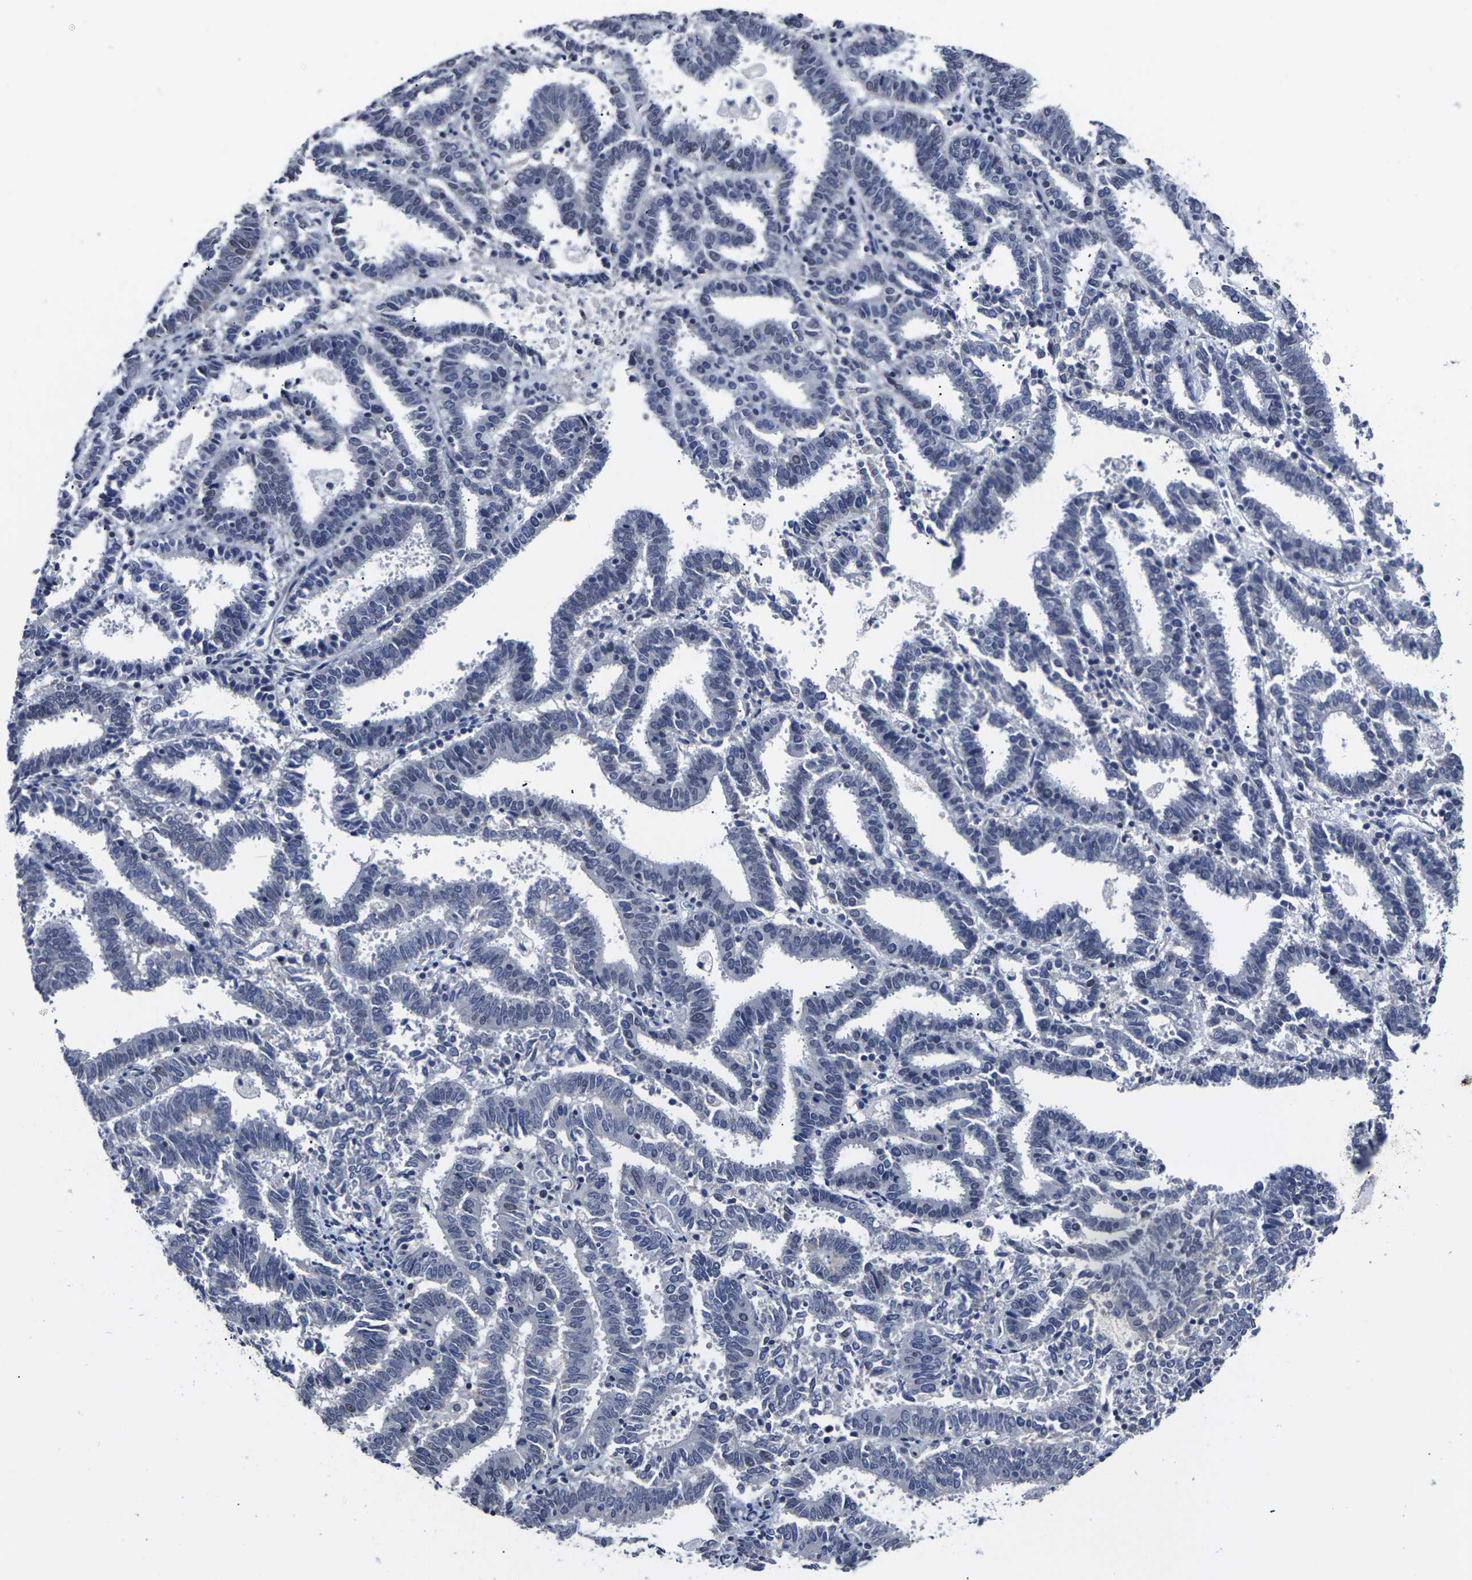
{"staining": {"intensity": "negative", "quantity": "none", "location": "none"}, "tissue": "endometrial cancer", "cell_type": "Tumor cells", "image_type": "cancer", "snomed": [{"axis": "morphology", "description": "Adenocarcinoma, NOS"}, {"axis": "topography", "description": "Uterus"}], "caption": "Adenocarcinoma (endometrial) stained for a protein using IHC exhibits no expression tumor cells.", "gene": "MSANTD4", "patient": {"sex": "female", "age": 83}}